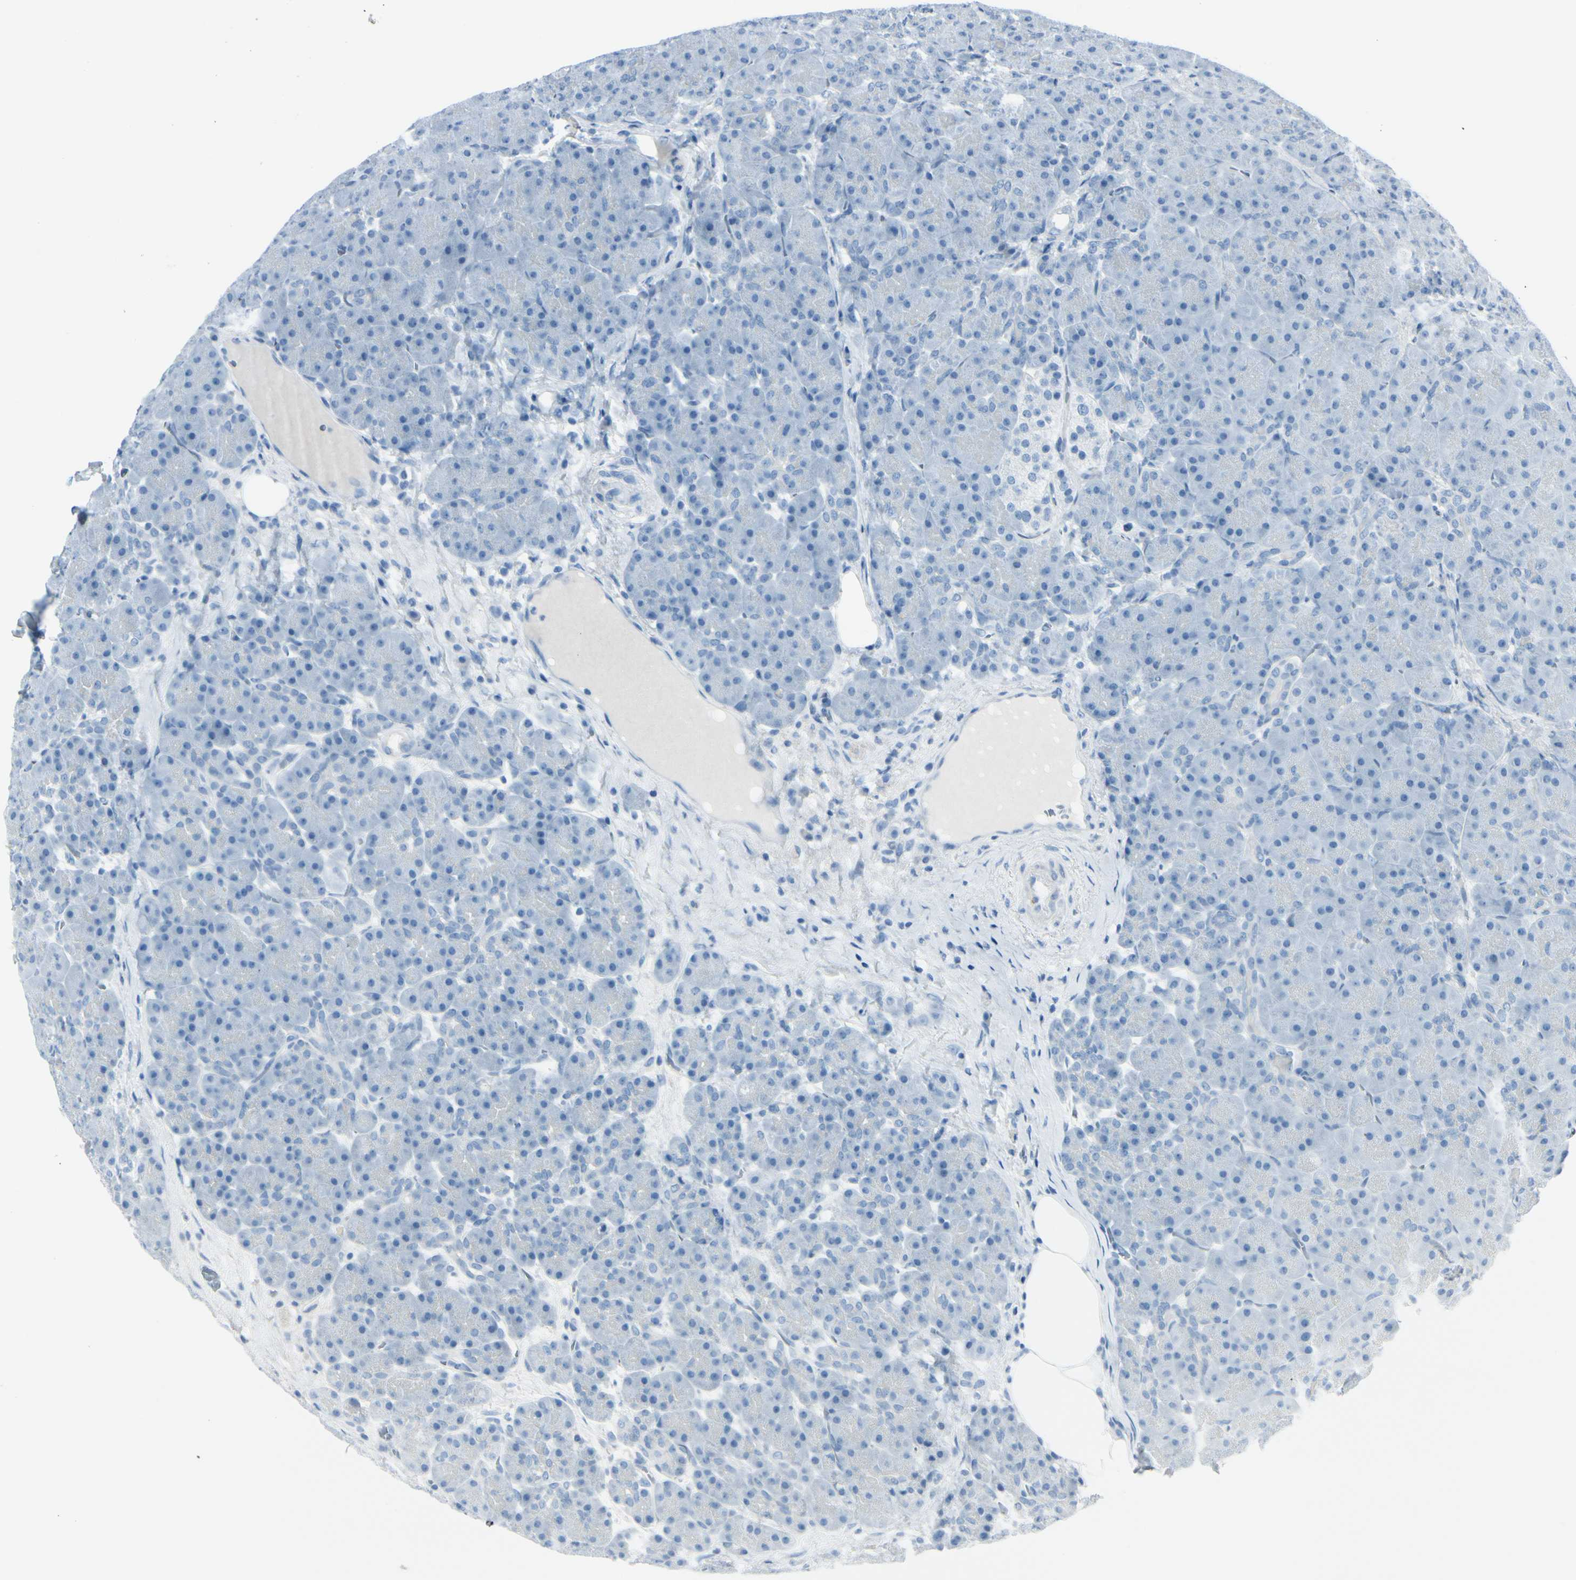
{"staining": {"intensity": "negative", "quantity": "none", "location": "none"}, "tissue": "pancreas", "cell_type": "Exocrine glandular cells", "image_type": "normal", "snomed": [{"axis": "morphology", "description": "Normal tissue, NOS"}, {"axis": "topography", "description": "Pancreas"}], "caption": "This histopathology image is of normal pancreas stained with IHC to label a protein in brown with the nuclei are counter-stained blue. There is no expression in exocrine glandular cells.", "gene": "CDHR5", "patient": {"sex": "male", "age": 66}}